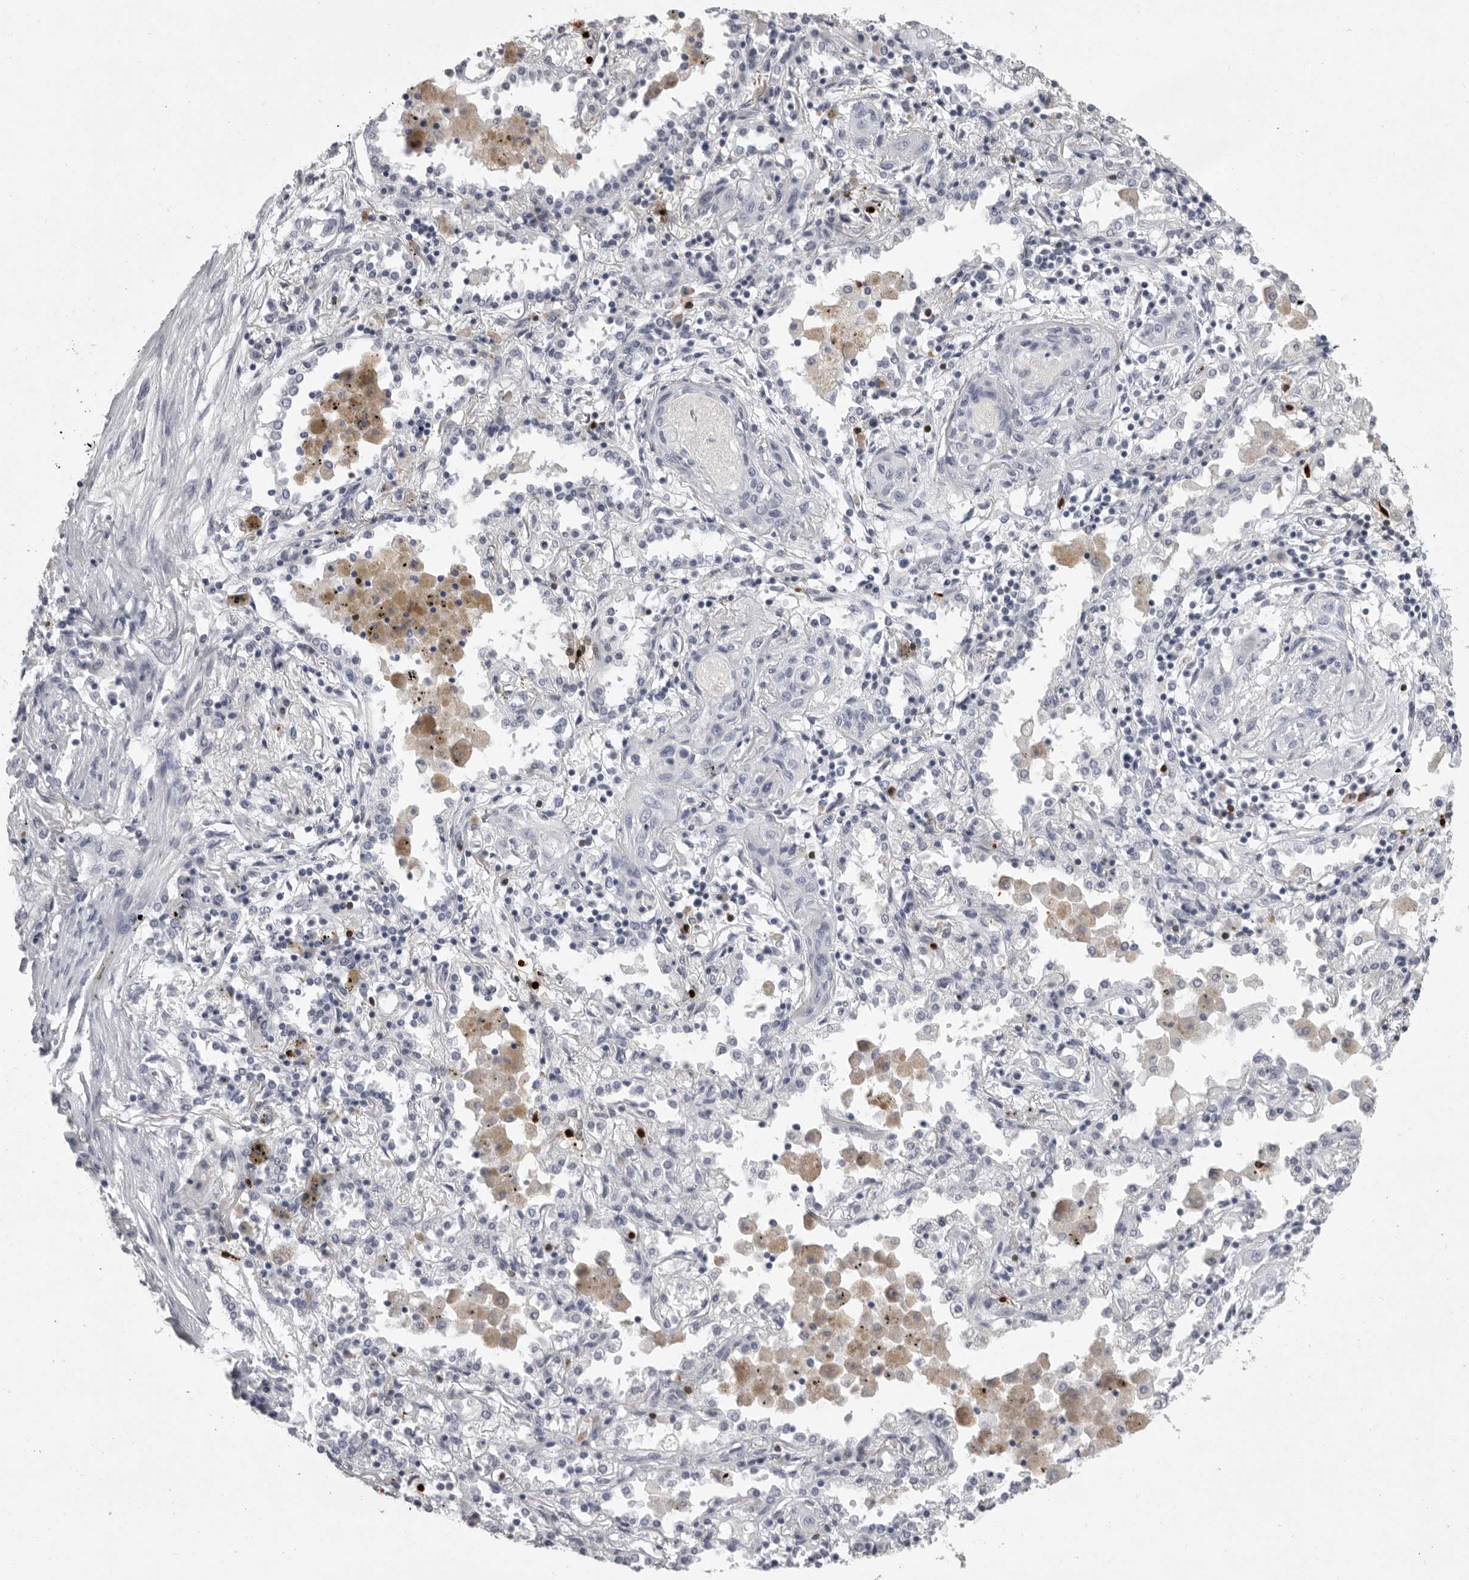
{"staining": {"intensity": "negative", "quantity": "none", "location": "none"}, "tissue": "lung cancer", "cell_type": "Tumor cells", "image_type": "cancer", "snomed": [{"axis": "morphology", "description": "Squamous cell carcinoma, NOS"}, {"axis": "topography", "description": "Lung"}], "caption": "The histopathology image shows no staining of tumor cells in squamous cell carcinoma (lung). (IHC, brightfield microscopy, high magnification).", "gene": "GNLY", "patient": {"sex": "female", "age": 47}}